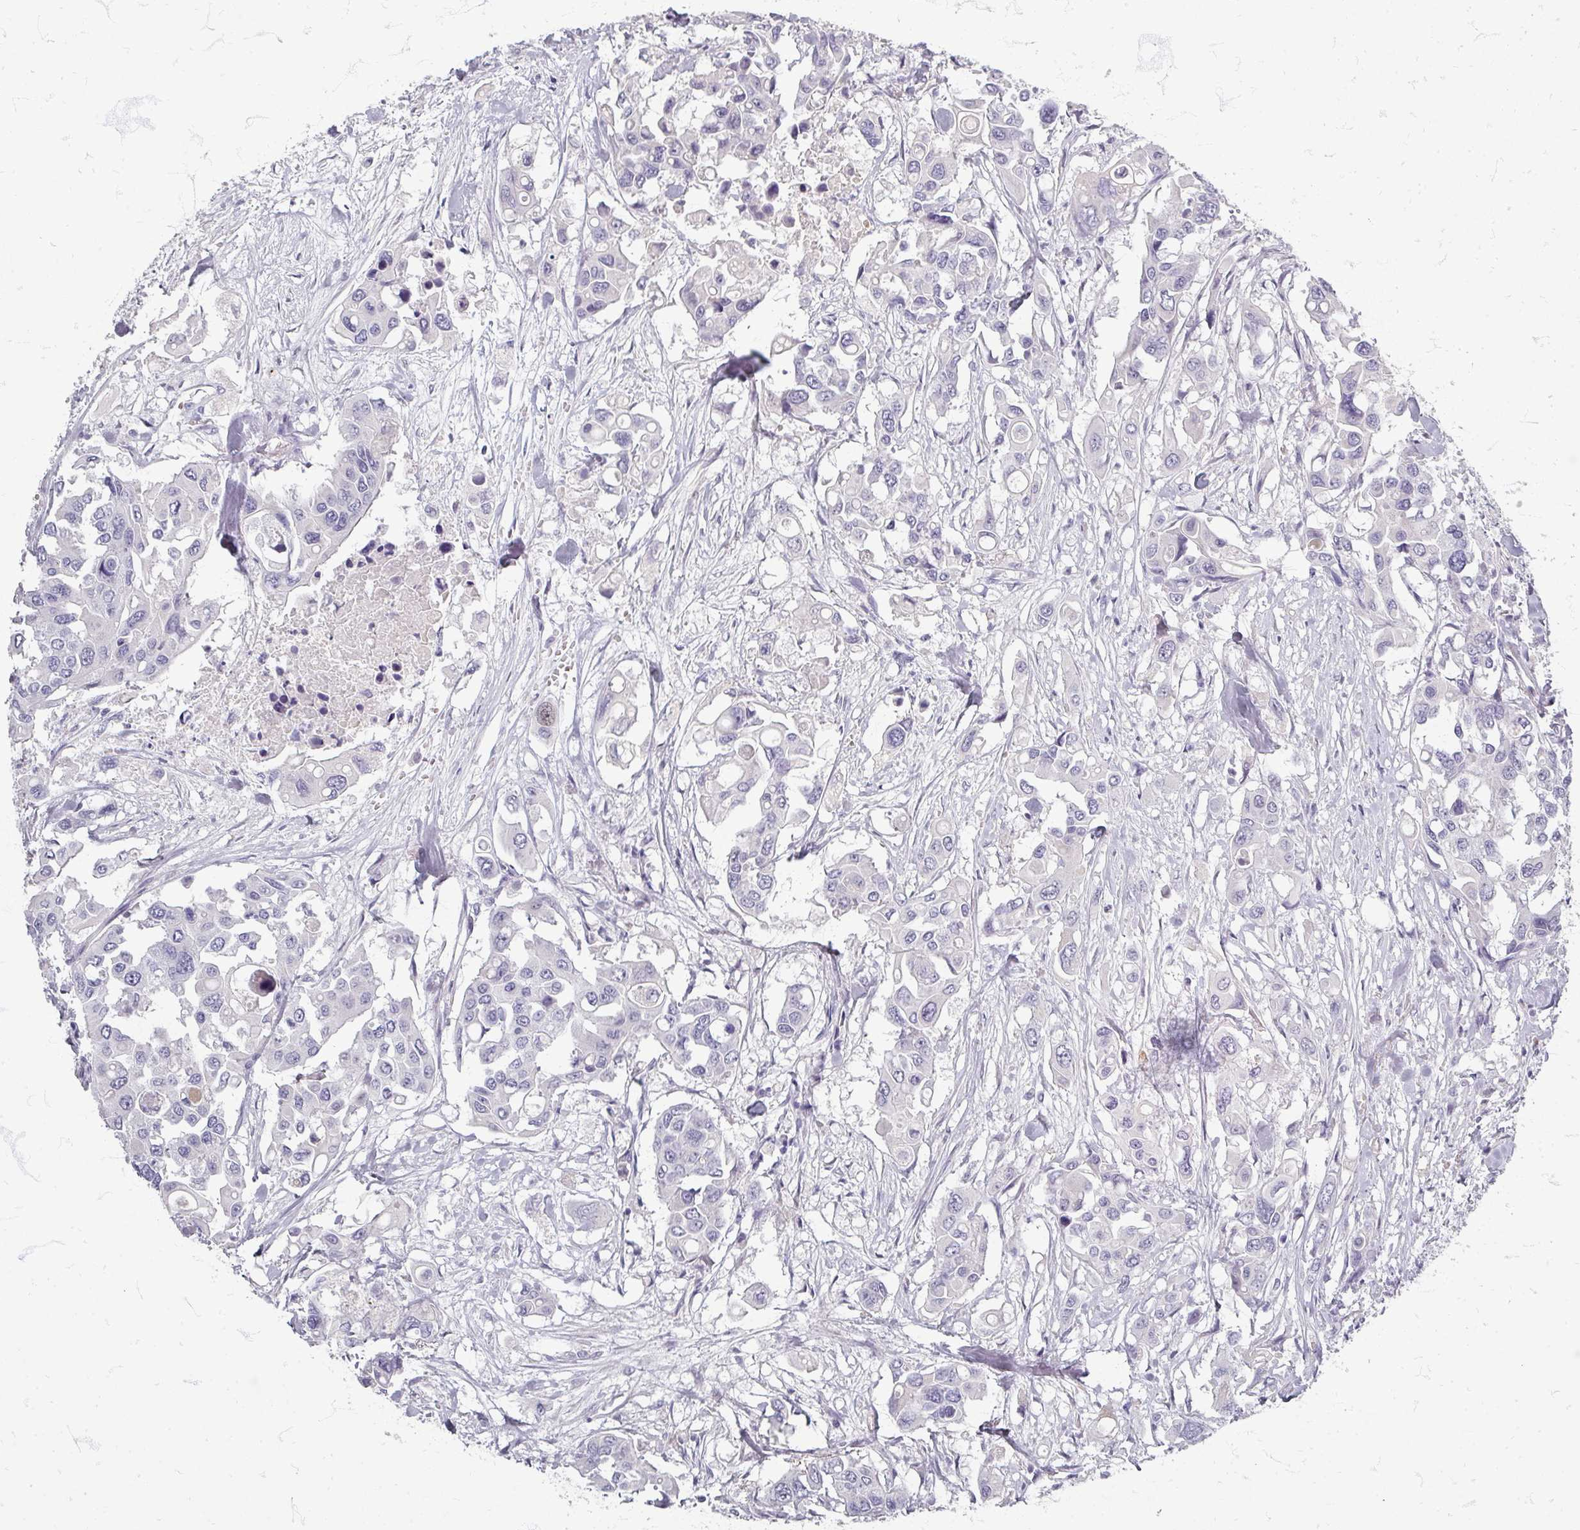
{"staining": {"intensity": "negative", "quantity": "none", "location": "none"}, "tissue": "colorectal cancer", "cell_type": "Tumor cells", "image_type": "cancer", "snomed": [{"axis": "morphology", "description": "Adenocarcinoma, NOS"}, {"axis": "topography", "description": "Colon"}], "caption": "Immunohistochemistry (IHC) histopathology image of neoplastic tissue: colorectal adenocarcinoma stained with DAB (3,3'-diaminobenzidine) shows no significant protein positivity in tumor cells.", "gene": "ZNF878", "patient": {"sex": "male", "age": 77}}